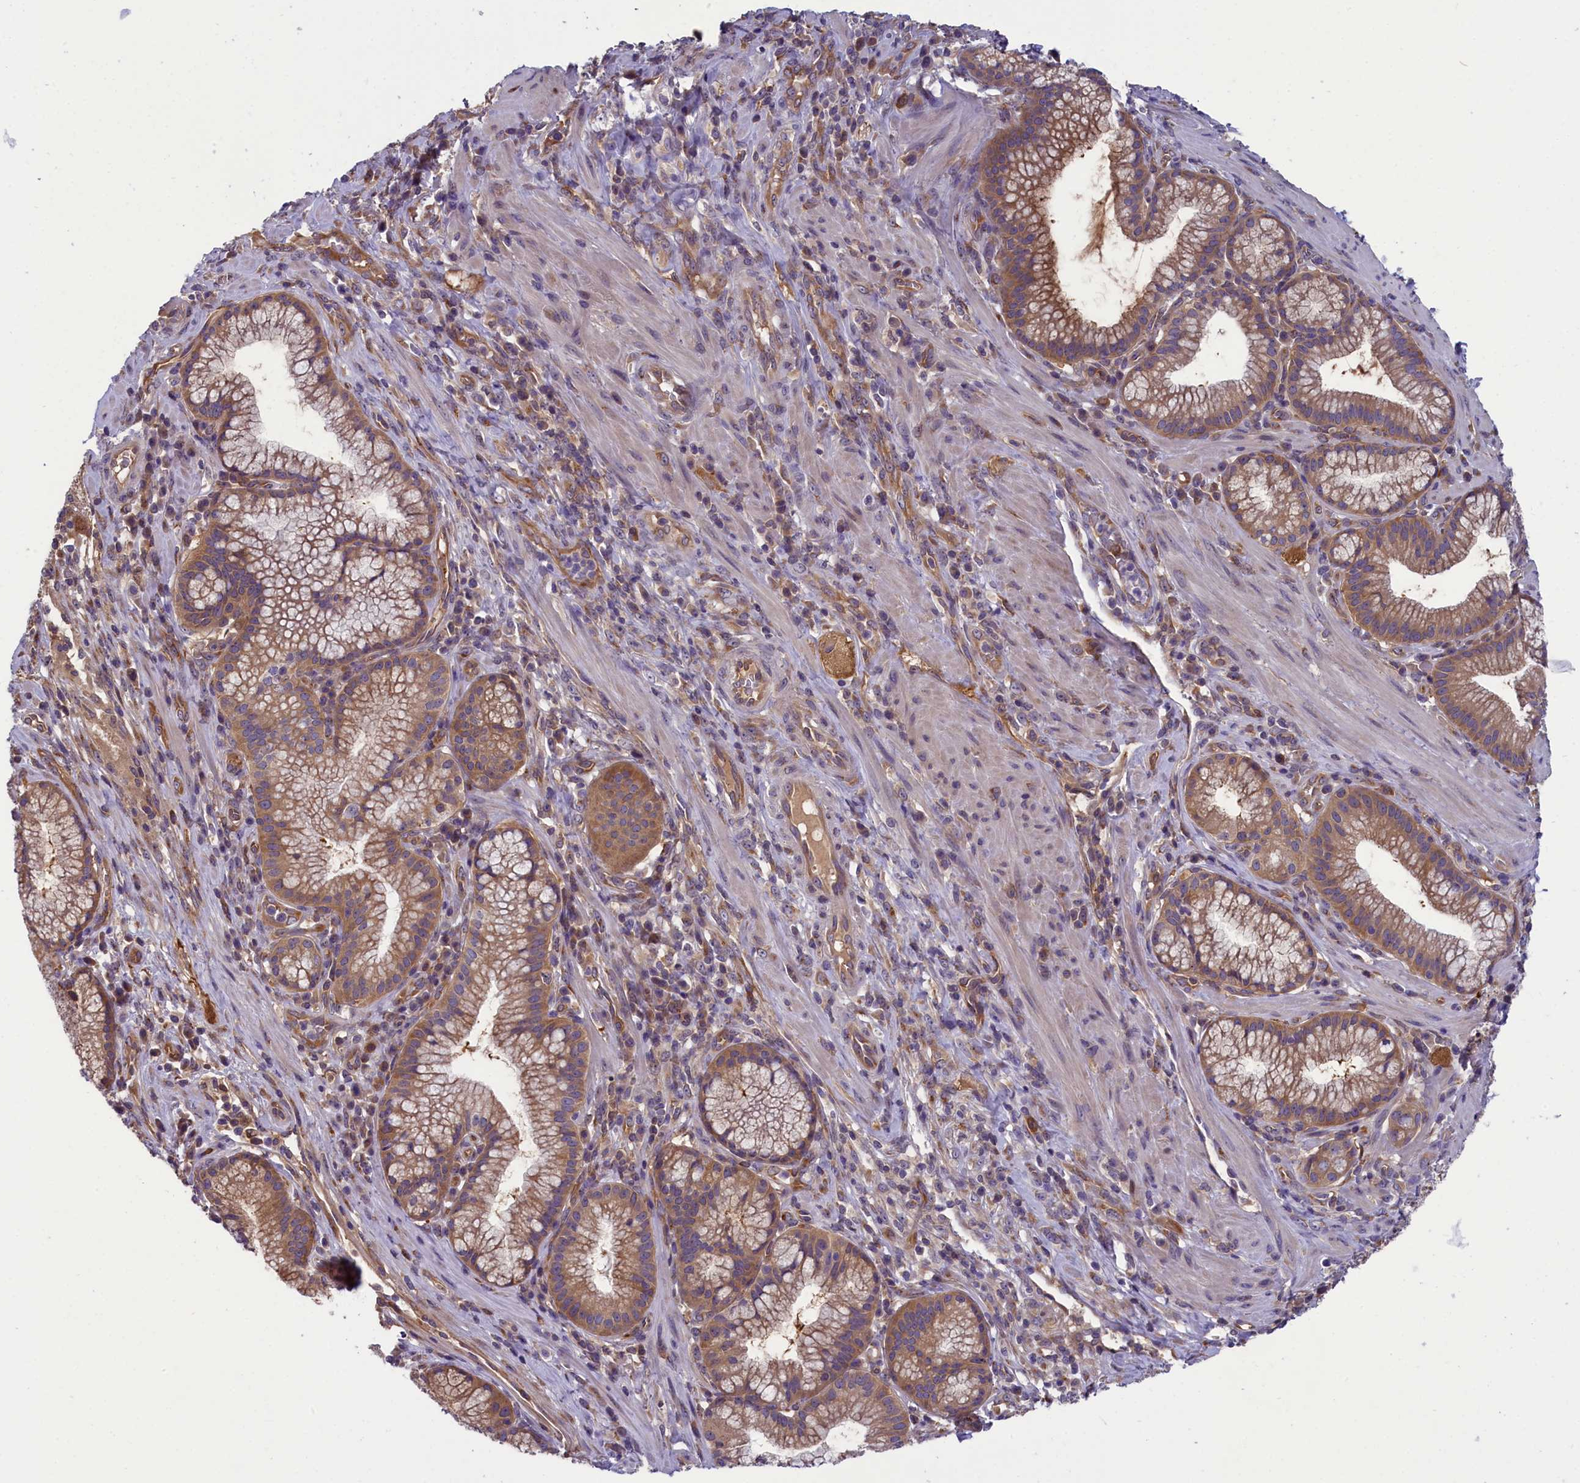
{"staining": {"intensity": "weak", "quantity": ">75%", "location": "cytoplasmic/membranous"}, "tissue": "pancreatic cancer", "cell_type": "Tumor cells", "image_type": "cancer", "snomed": [{"axis": "morphology", "description": "Adenocarcinoma, NOS"}, {"axis": "topography", "description": "Pancreas"}], "caption": "A brown stain shows weak cytoplasmic/membranous expression of a protein in adenocarcinoma (pancreatic) tumor cells. The protein is shown in brown color, while the nuclei are stained blue.", "gene": "ABCC8", "patient": {"sex": "male", "age": 72}}